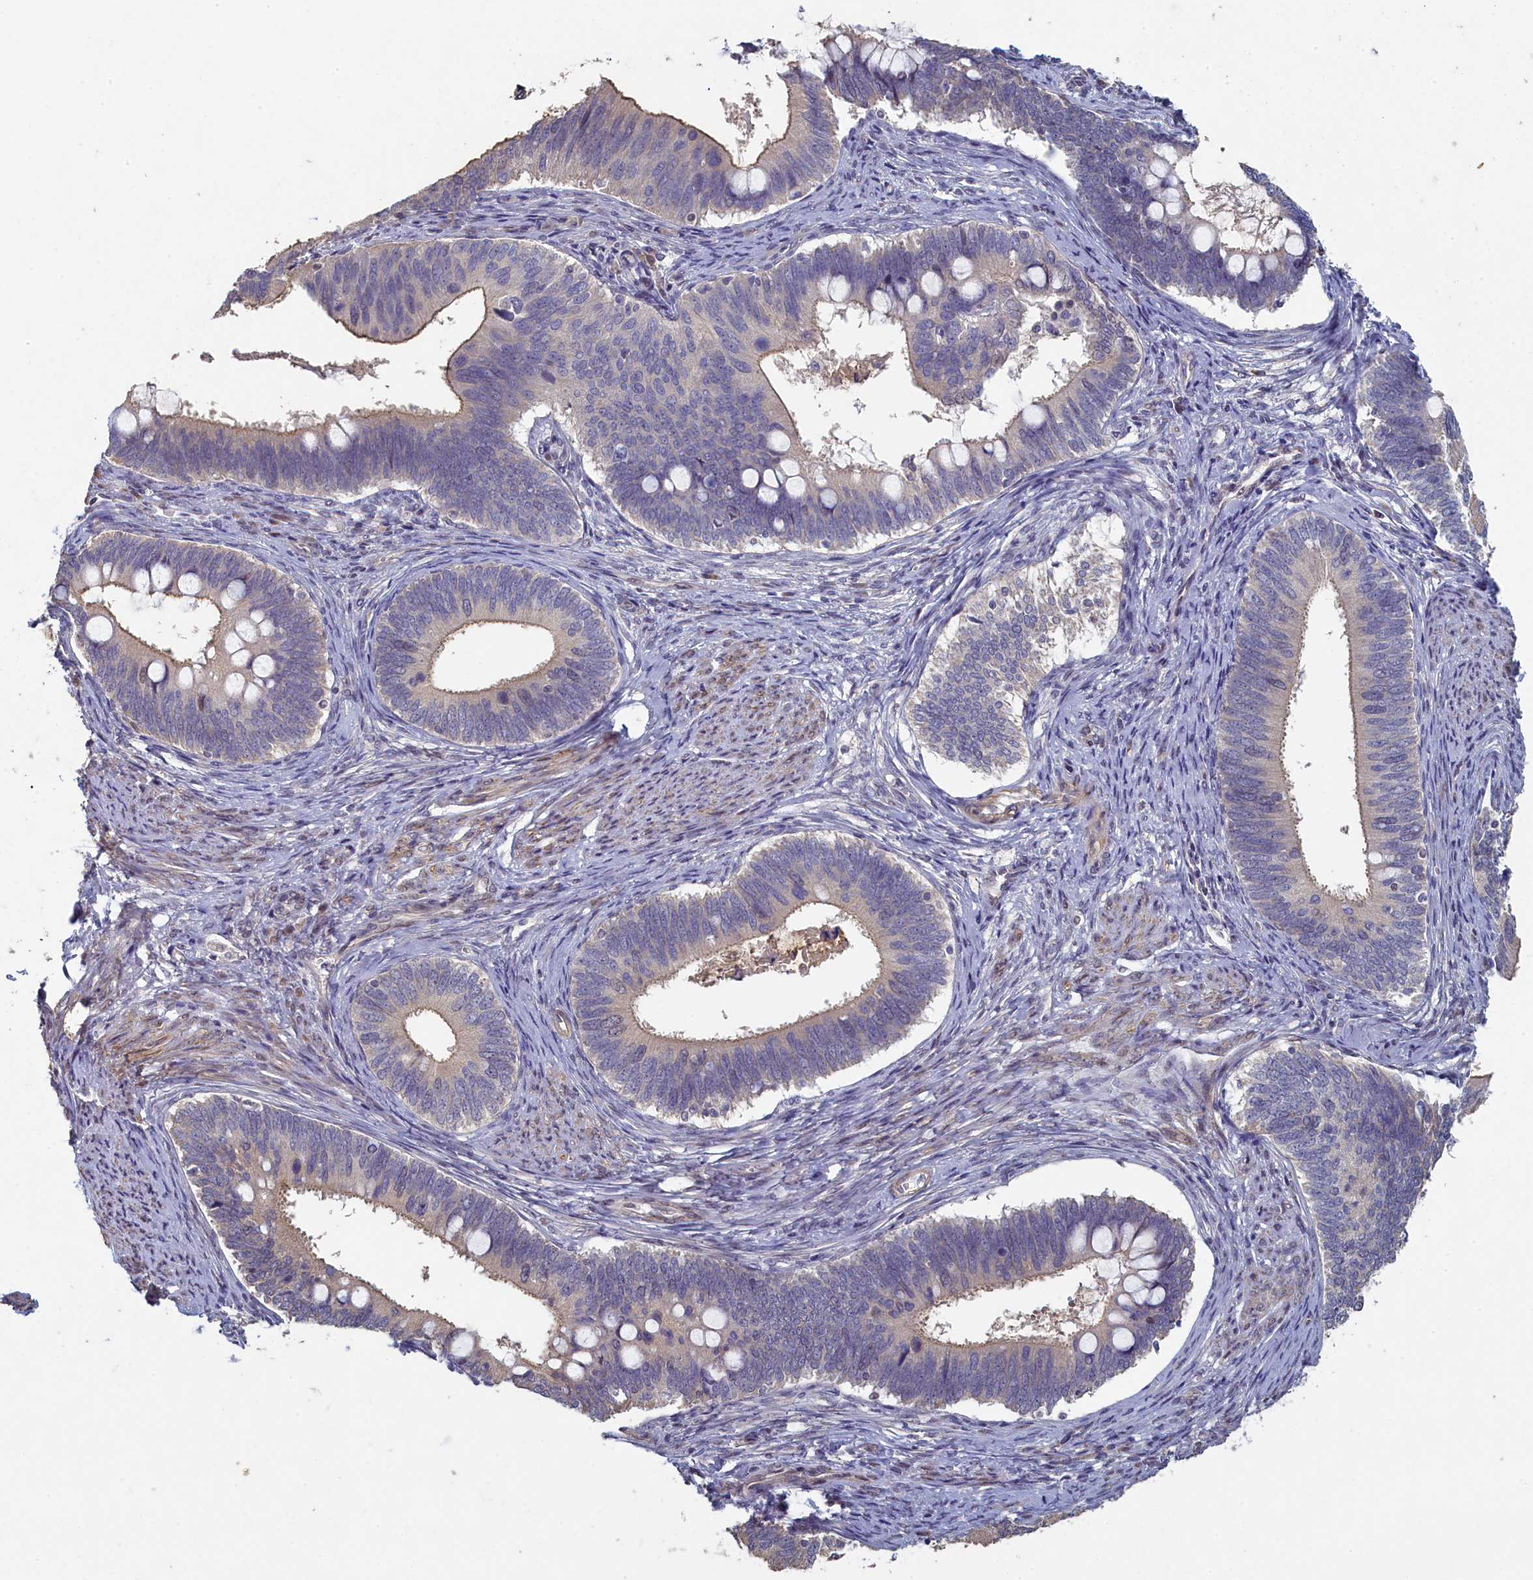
{"staining": {"intensity": "weak", "quantity": "<25%", "location": "cytoplasmic/membranous"}, "tissue": "cervical cancer", "cell_type": "Tumor cells", "image_type": "cancer", "snomed": [{"axis": "morphology", "description": "Adenocarcinoma, NOS"}, {"axis": "topography", "description": "Cervix"}], "caption": "Tumor cells are negative for protein expression in human cervical cancer (adenocarcinoma).", "gene": "DIXDC1", "patient": {"sex": "female", "age": 42}}